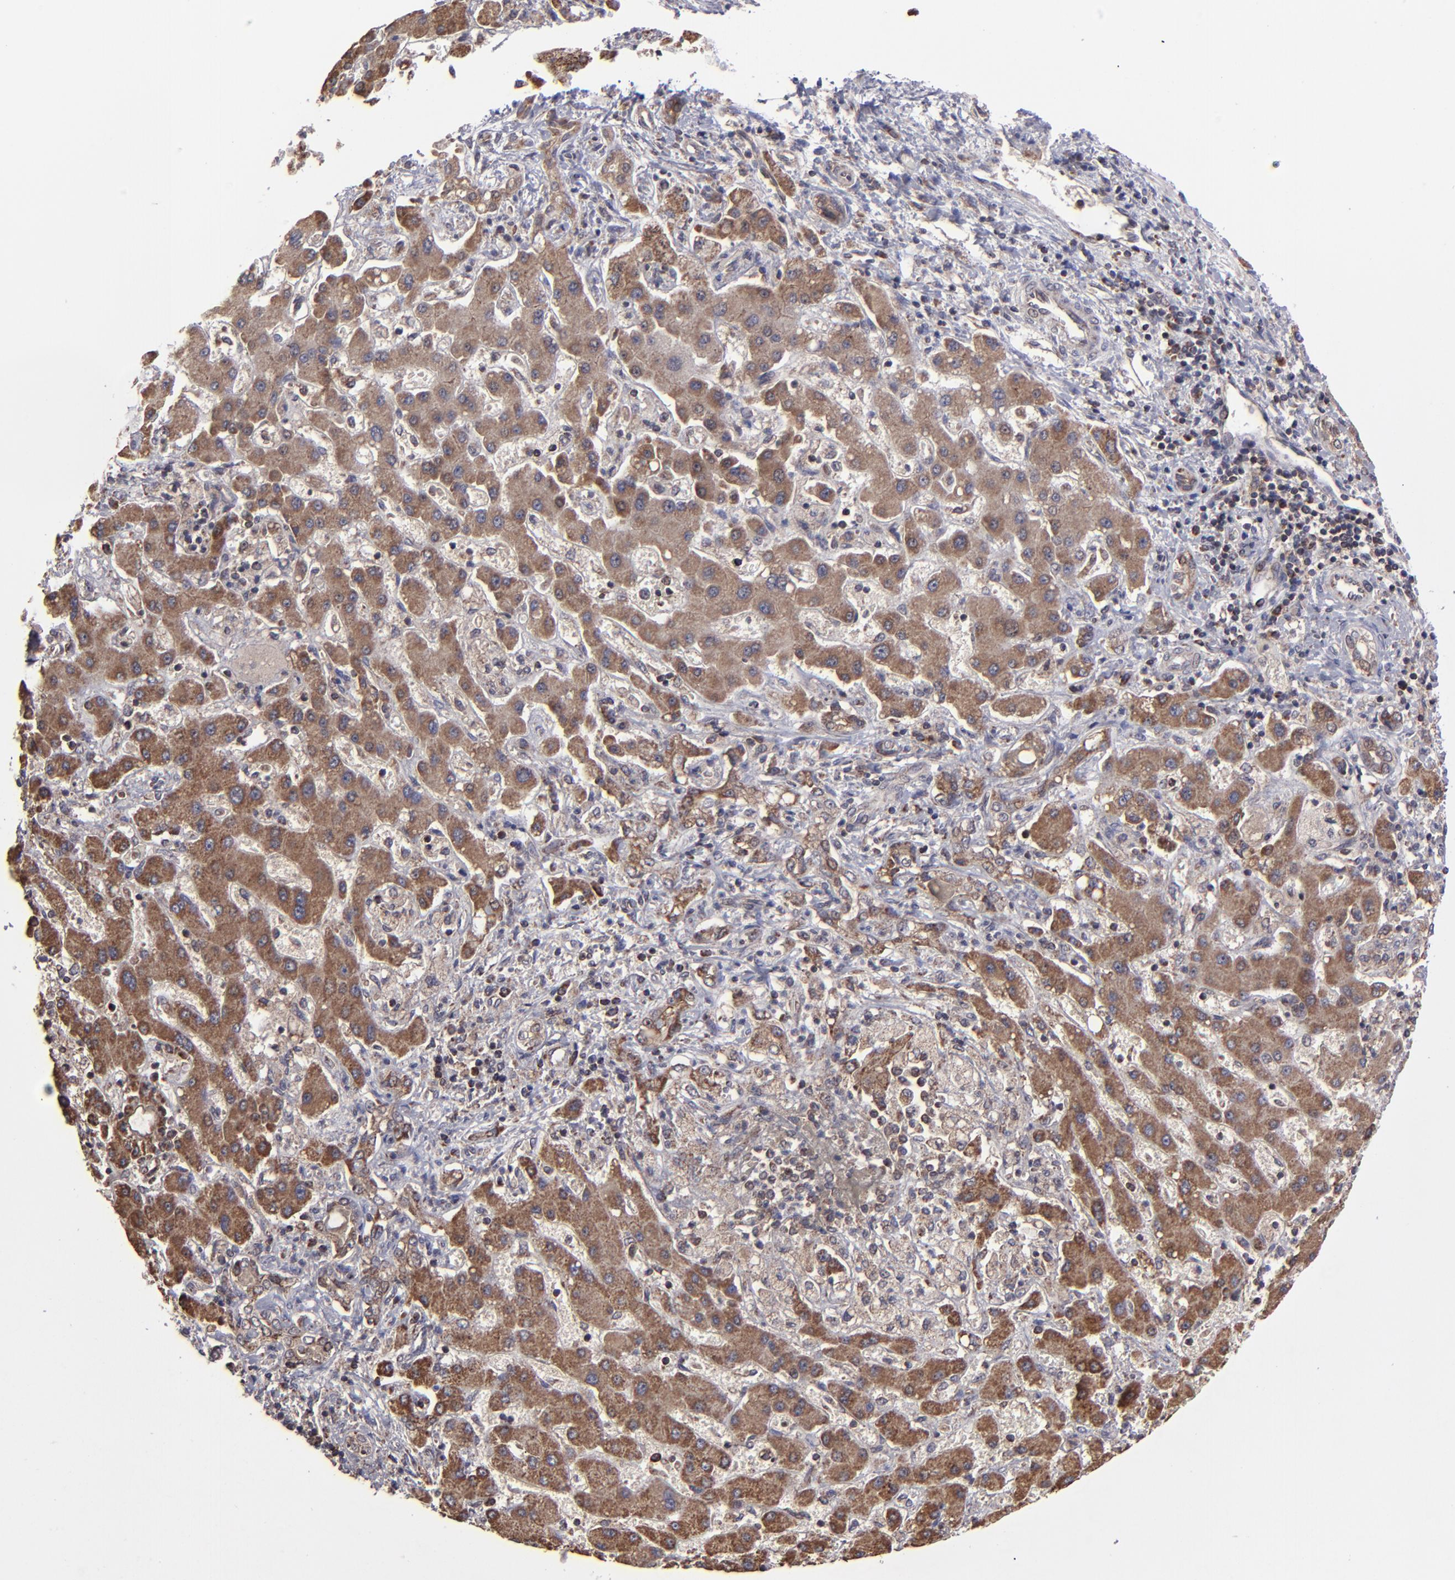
{"staining": {"intensity": "moderate", "quantity": ">75%", "location": "cytoplasmic/membranous"}, "tissue": "liver cancer", "cell_type": "Tumor cells", "image_type": "cancer", "snomed": [{"axis": "morphology", "description": "Cholangiocarcinoma"}, {"axis": "topography", "description": "Liver"}], "caption": "Protein staining of cholangiocarcinoma (liver) tissue demonstrates moderate cytoplasmic/membranous expression in approximately >75% of tumor cells. (DAB (3,3'-diaminobenzidine) IHC, brown staining for protein, blue staining for nuclei).", "gene": "SLC15A1", "patient": {"sex": "male", "age": 50}}